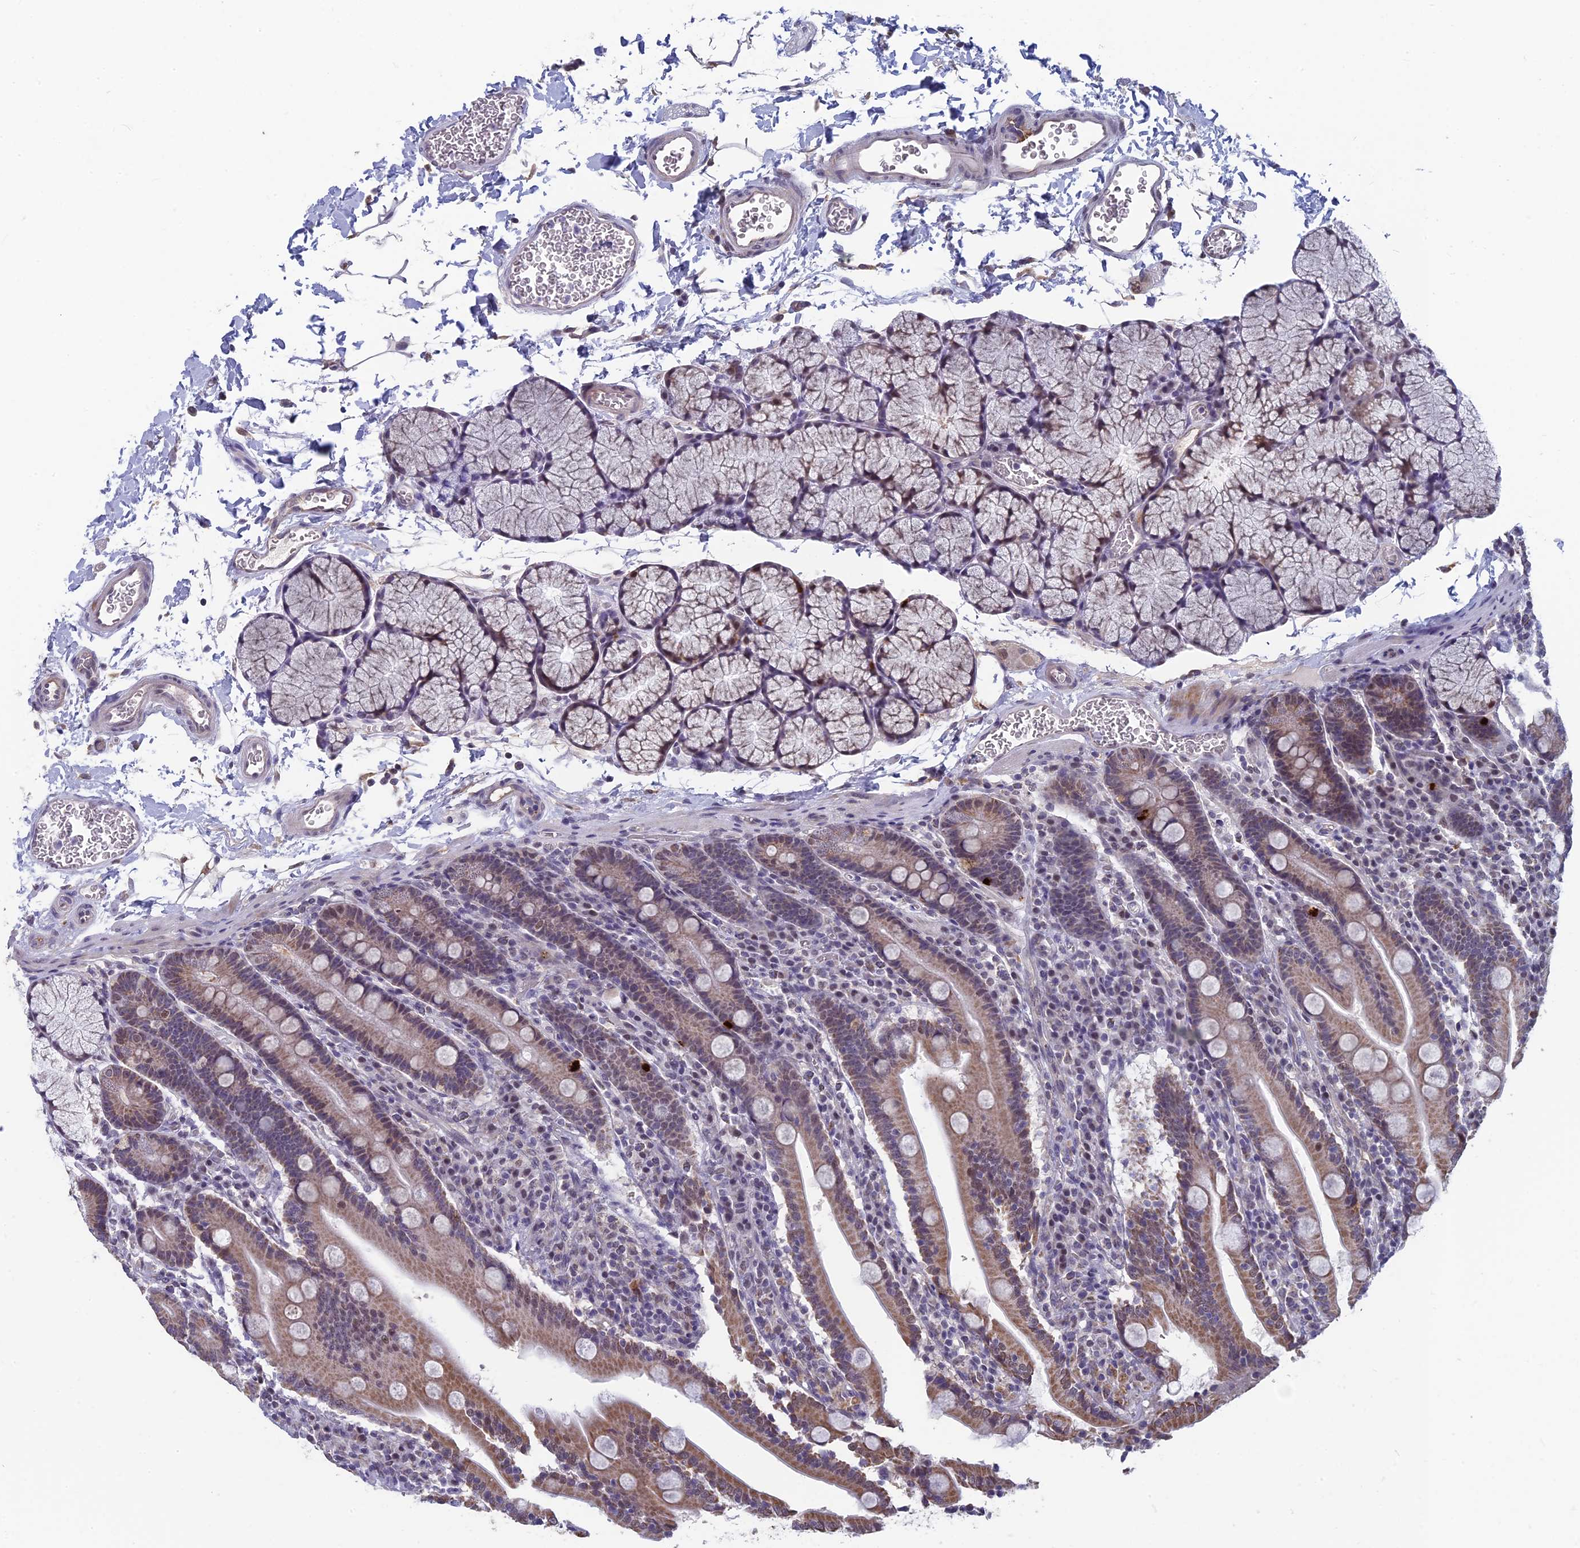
{"staining": {"intensity": "moderate", "quantity": "25%-75%", "location": "cytoplasmic/membranous,nuclear"}, "tissue": "duodenum", "cell_type": "Glandular cells", "image_type": "normal", "snomed": [{"axis": "morphology", "description": "Normal tissue, NOS"}, {"axis": "topography", "description": "Duodenum"}], "caption": "Immunohistochemical staining of unremarkable human duodenum reveals medium levels of moderate cytoplasmic/membranous,nuclear staining in approximately 25%-75% of glandular cells.", "gene": "MT", "patient": {"sex": "male", "age": 35}}